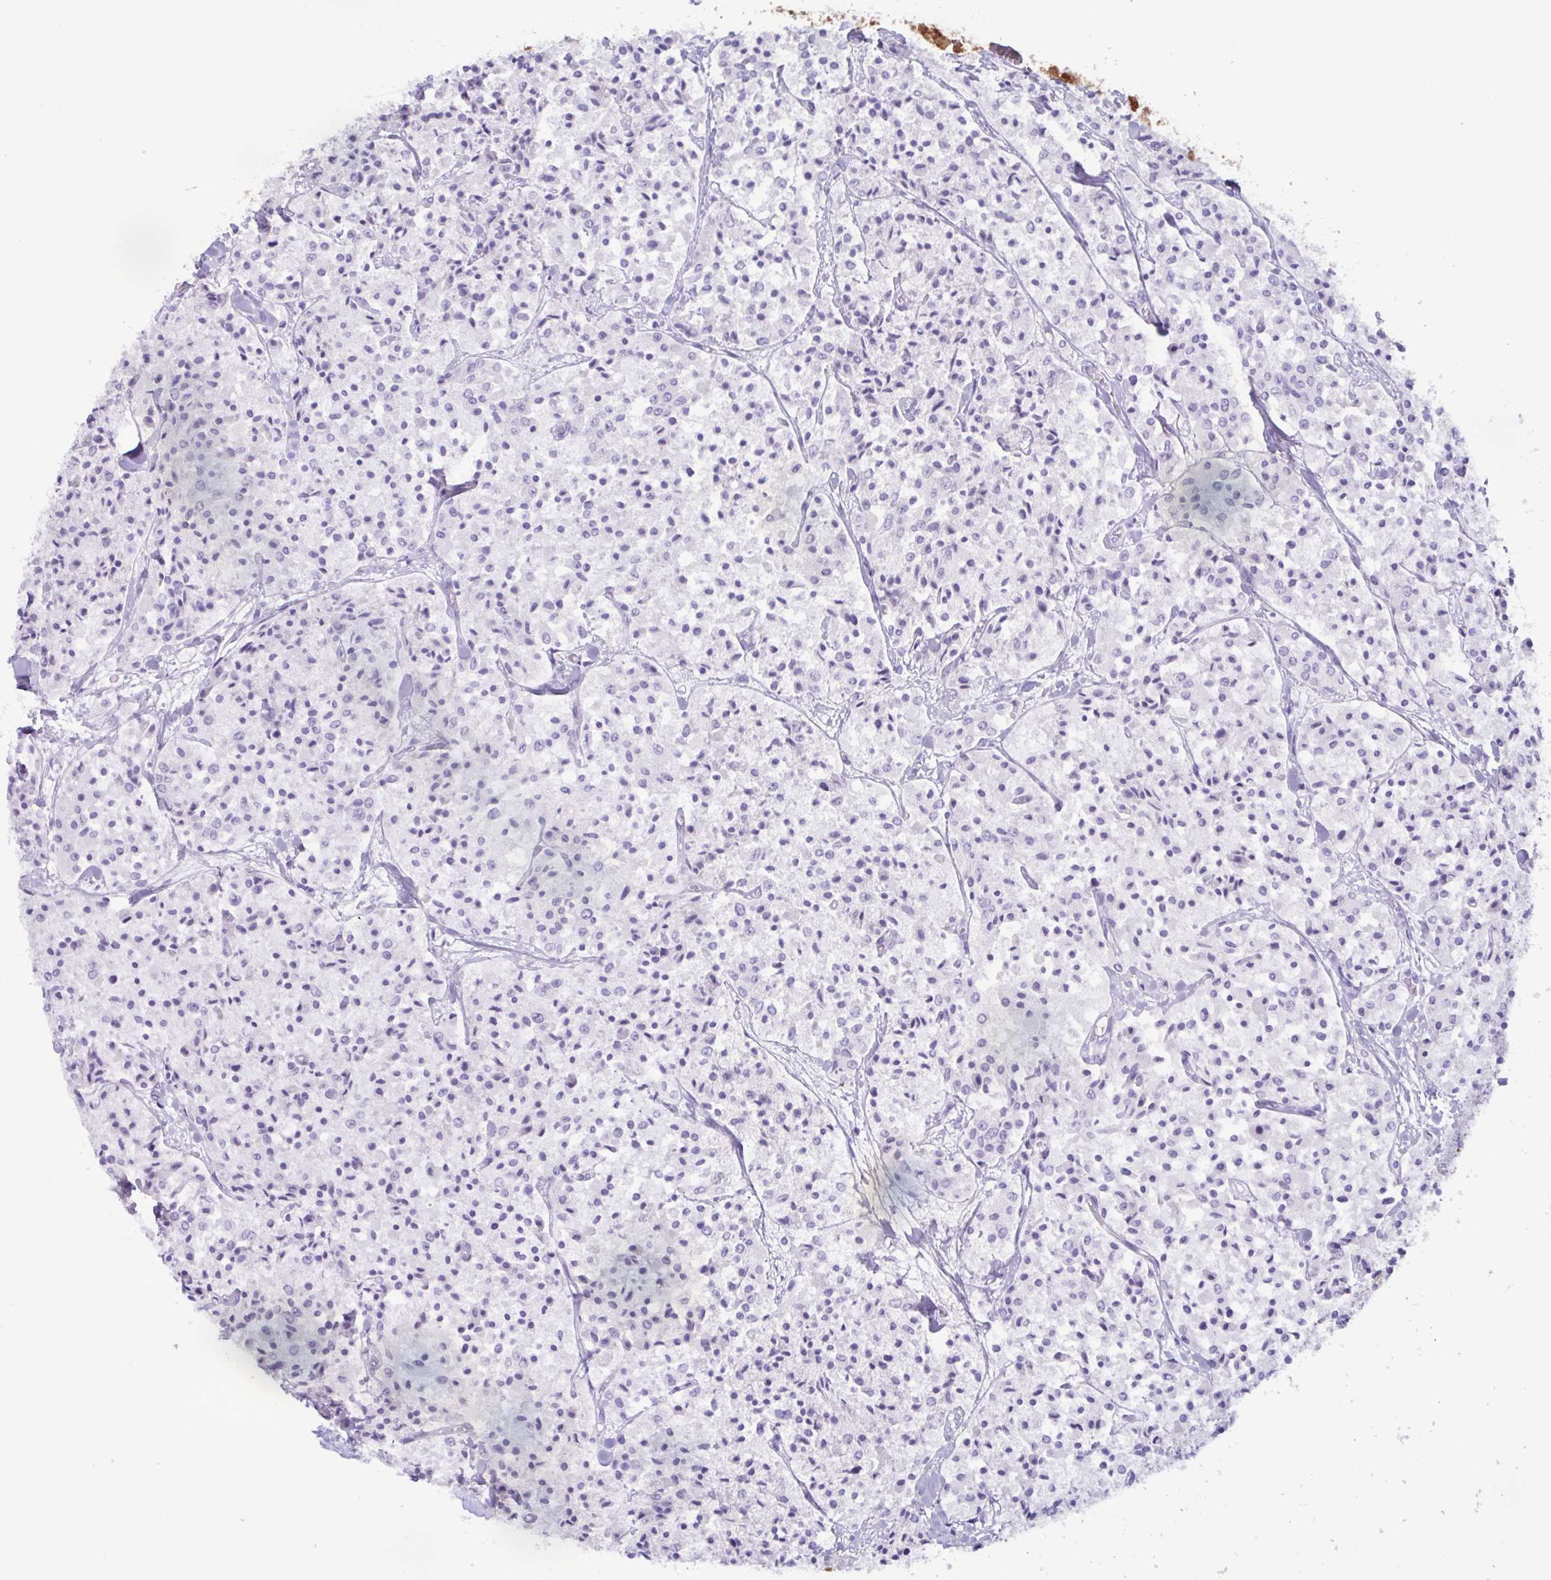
{"staining": {"intensity": "negative", "quantity": "none", "location": "none"}, "tissue": "carcinoid", "cell_type": "Tumor cells", "image_type": "cancer", "snomed": [{"axis": "morphology", "description": "Carcinoid, malignant, NOS"}, {"axis": "topography", "description": "Lung"}], "caption": "This is a histopathology image of immunohistochemistry (IHC) staining of carcinoid, which shows no staining in tumor cells.", "gene": "LTF", "patient": {"sex": "male", "age": 71}}